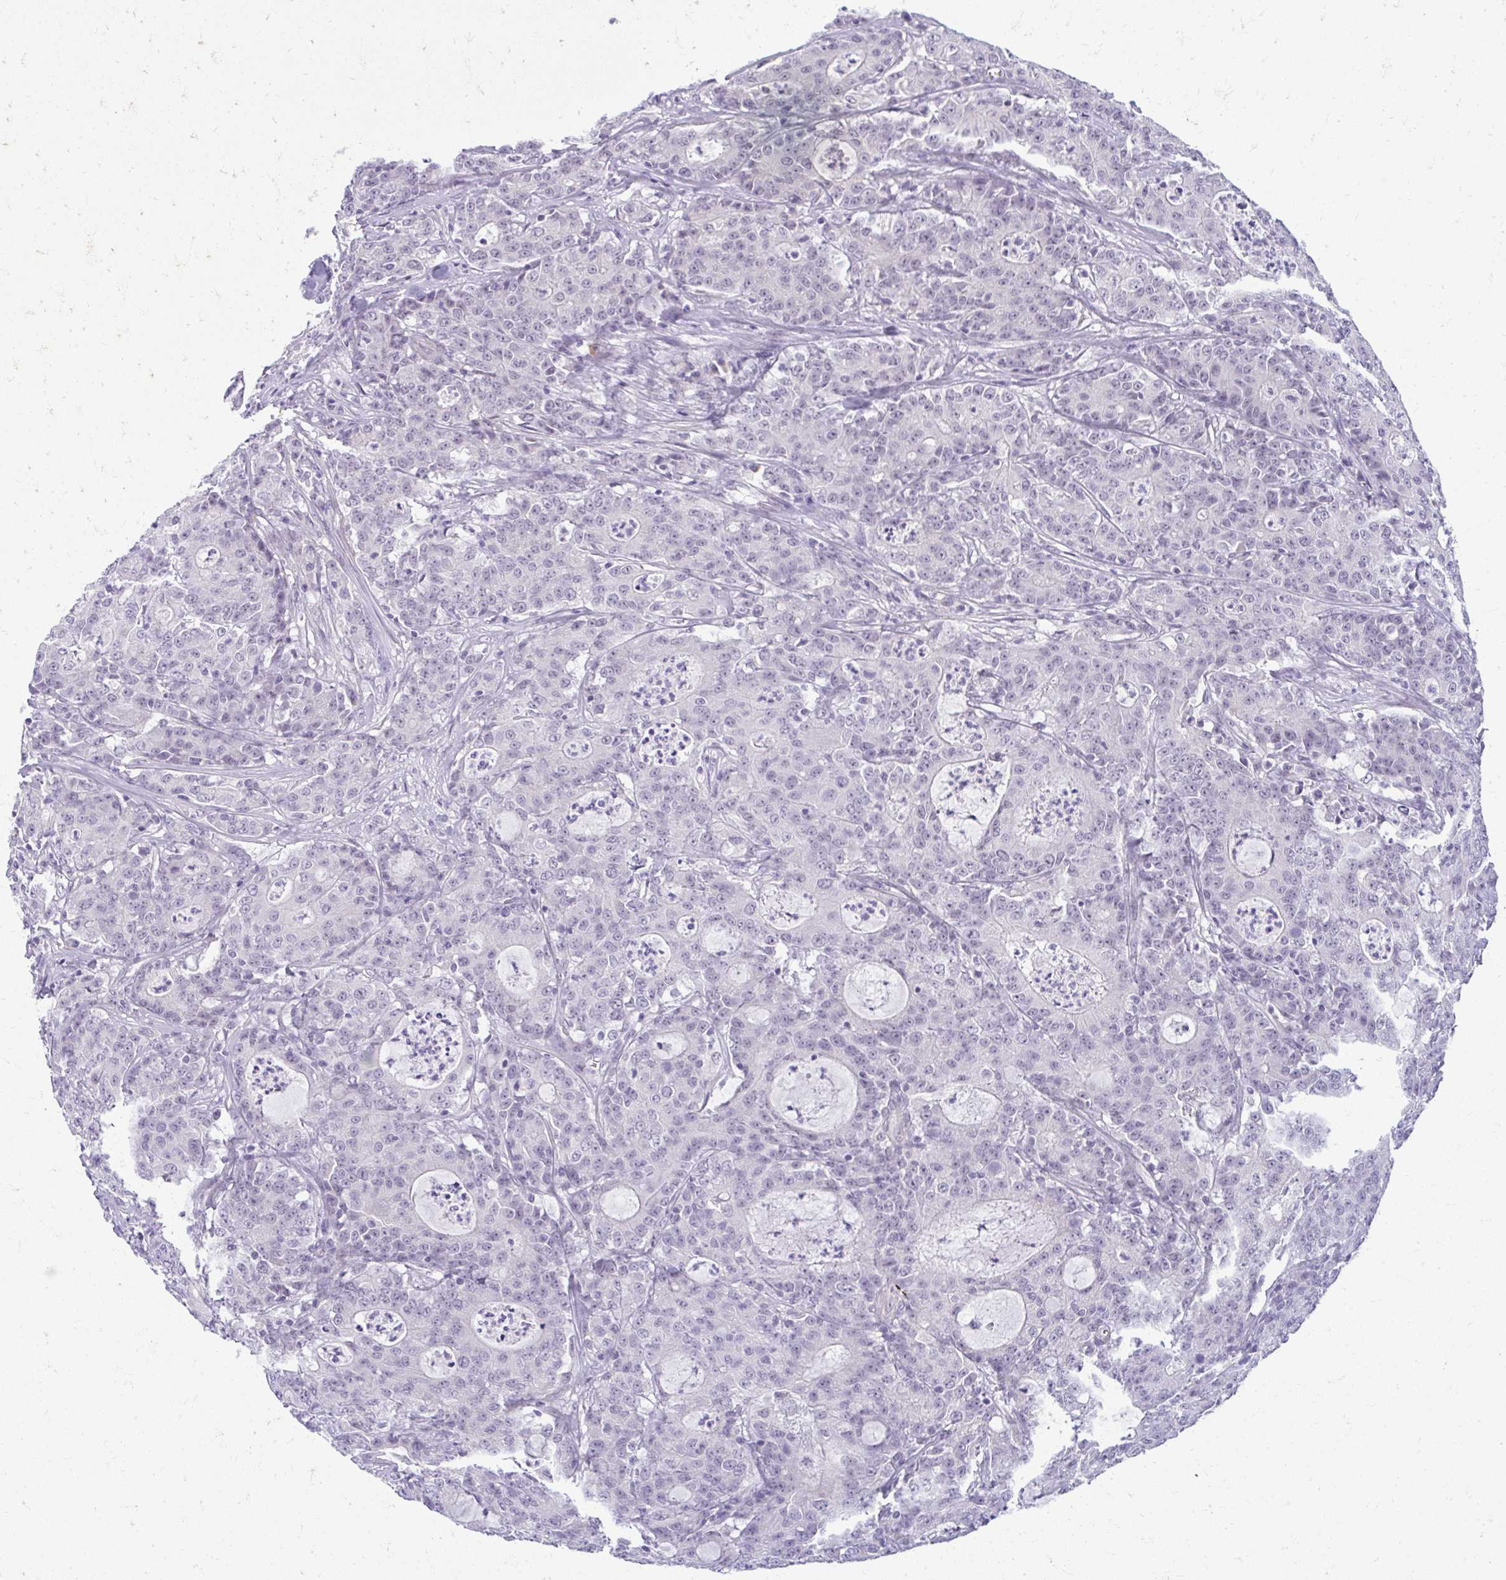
{"staining": {"intensity": "negative", "quantity": "none", "location": "none"}, "tissue": "colorectal cancer", "cell_type": "Tumor cells", "image_type": "cancer", "snomed": [{"axis": "morphology", "description": "Adenocarcinoma, NOS"}, {"axis": "topography", "description": "Colon"}], "caption": "Tumor cells show no significant protein expression in colorectal cancer (adenocarcinoma).", "gene": "TEX33", "patient": {"sex": "male", "age": 83}}